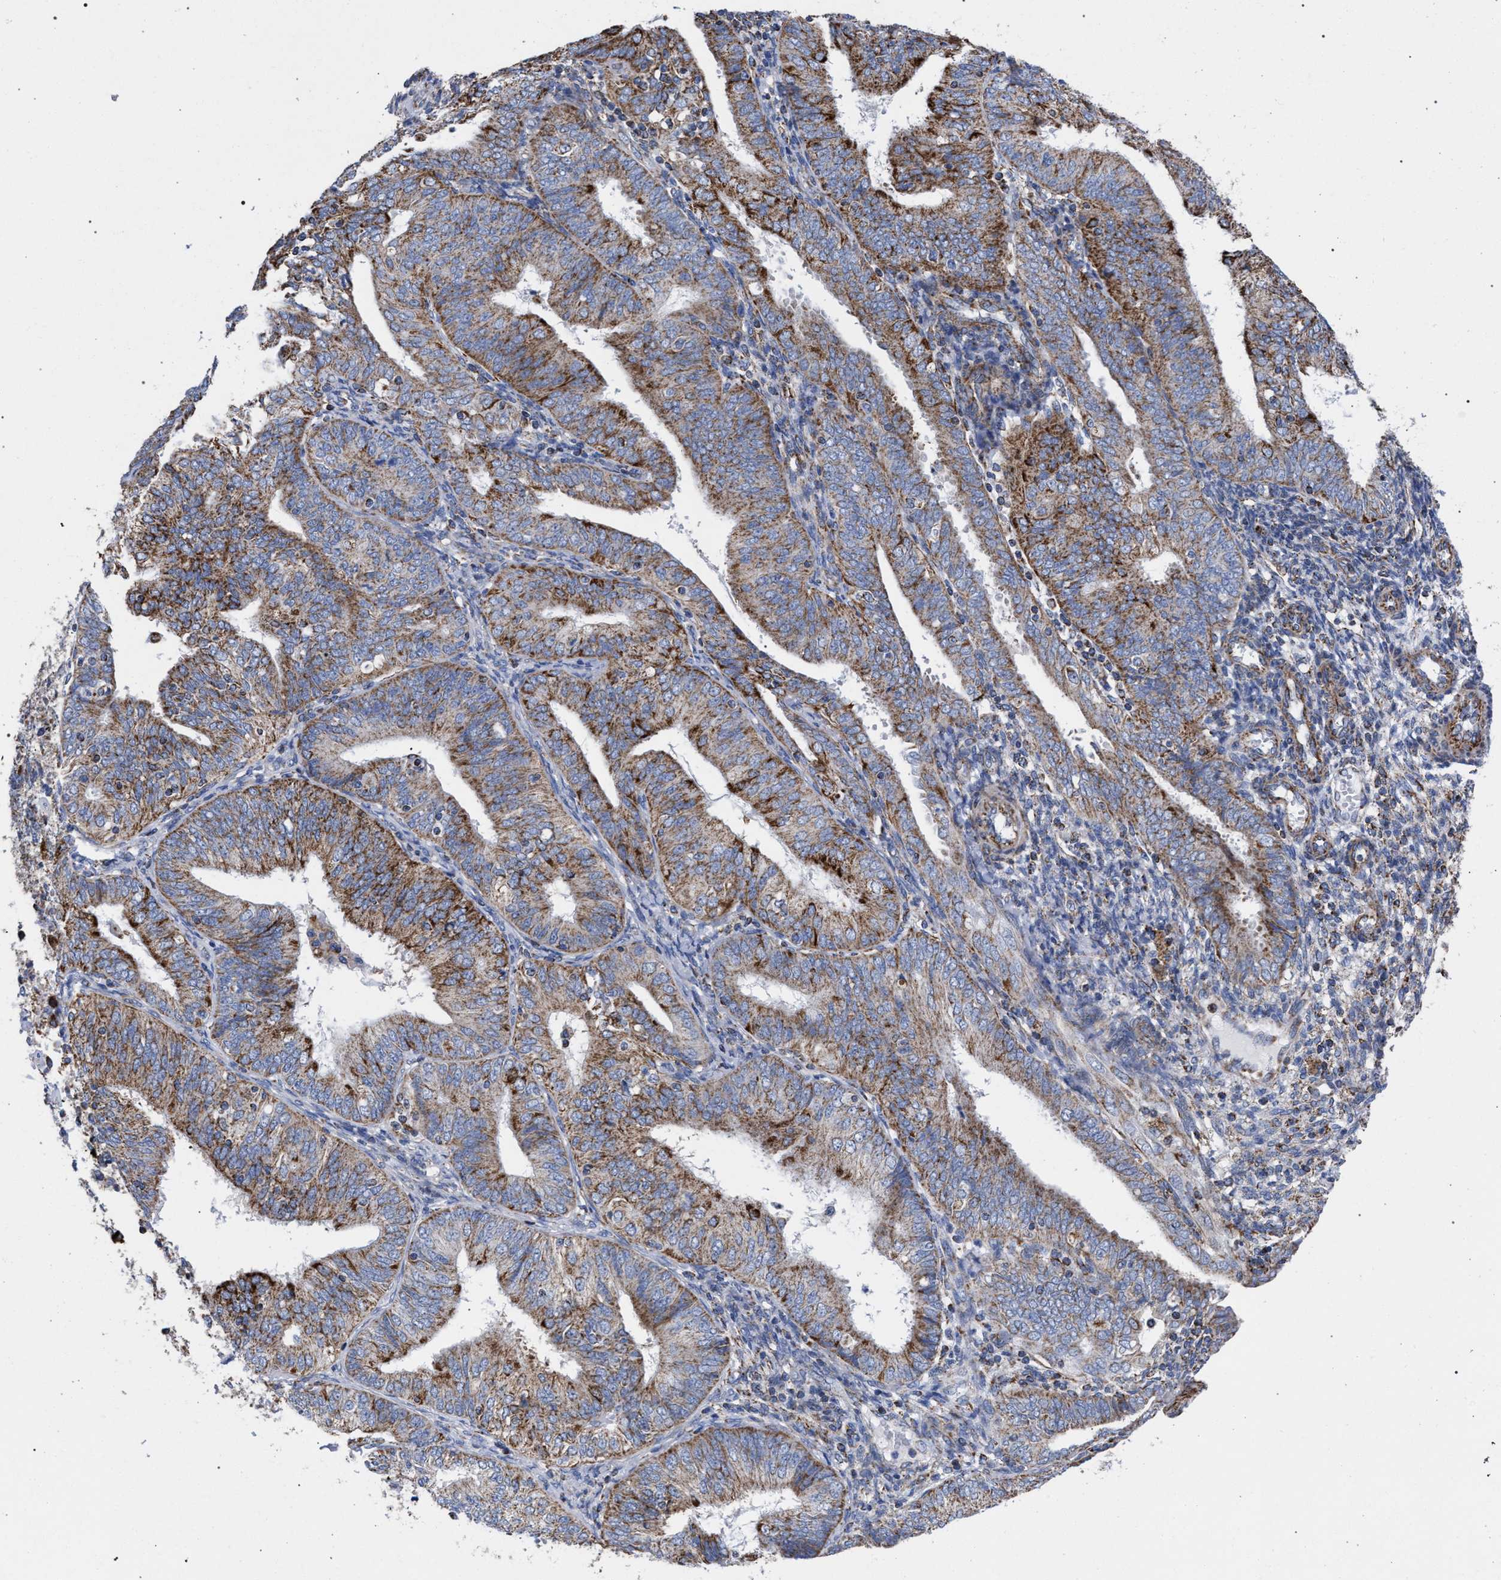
{"staining": {"intensity": "moderate", "quantity": ">75%", "location": "cytoplasmic/membranous"}, "tissue": "endometrial cancer", "cell_type": "Tumor cells", "image_type": "cancer", "snomed": [{"axis": "morphology", "description": "Adenocarcinoma, NOS"}, {"axis": "topography", "description": "Endometrium"}], "caption": "Immunohistochemical staining of human adenocarcinoma (endometrial) demonstrates medium levels of moderate cytoplasmic/membranous protein expression in about >75% of tumor cells.", "gene": "ACADS", "patient": {"sex": "female", "age": 58}}